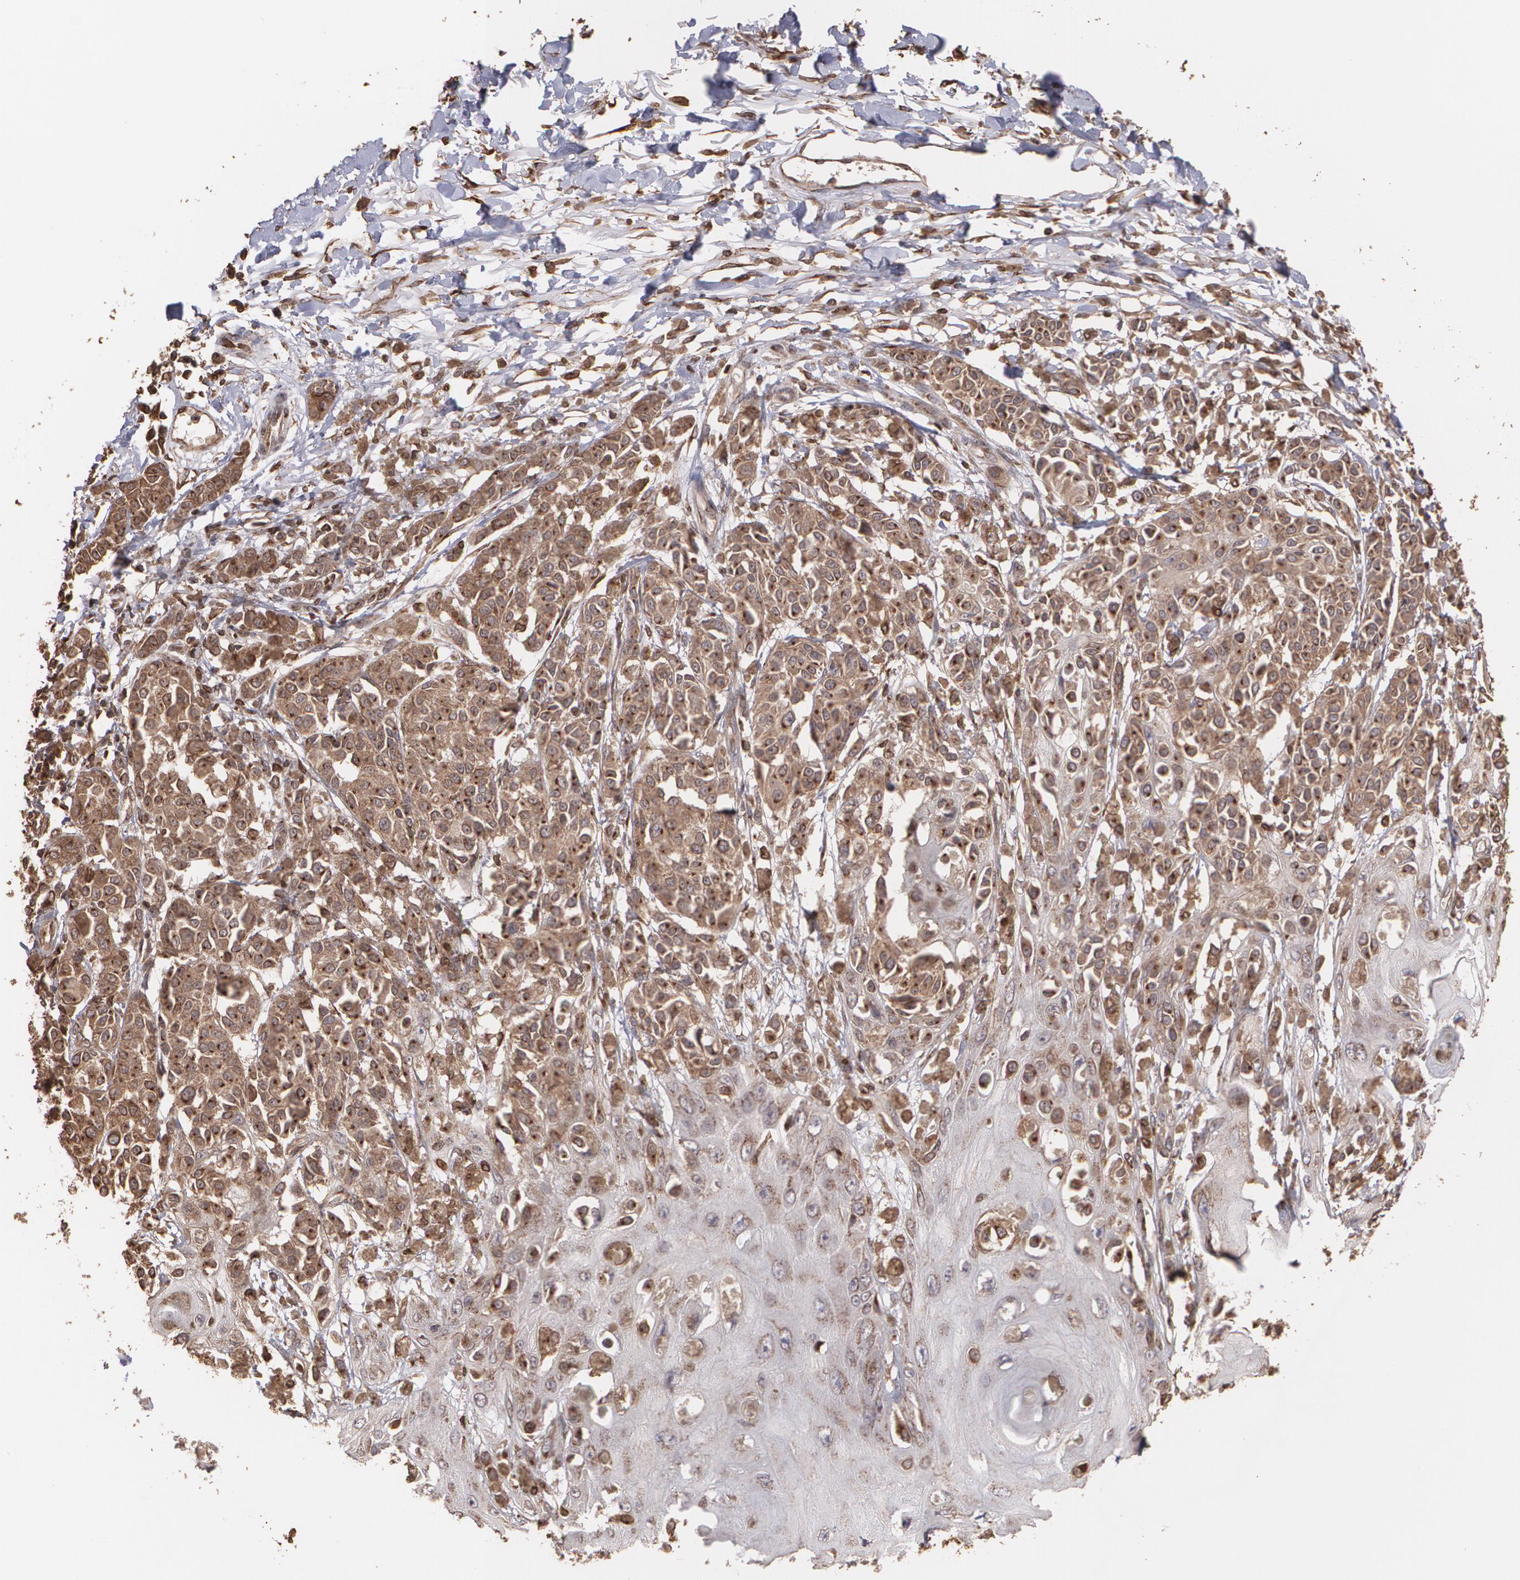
{"staining": {"intensity": "moderate", "quantity": ">75%", "location": "cytoplasmic/membranous"}, "tissue": "melanoma", "cell_type": "Tumor cells", "image_type": "cancer", "snomed": [{"axis": "morphology", "description": "Malignant melanoma, NOS"}, {"axis": "topography", "description": "Skin"}], "caption": "Human melanoma stained with a protein marker reveals moderate staining in tumor cells.", "gene": "TRIP11", "patient": {"sex": "male", "age": 76}}